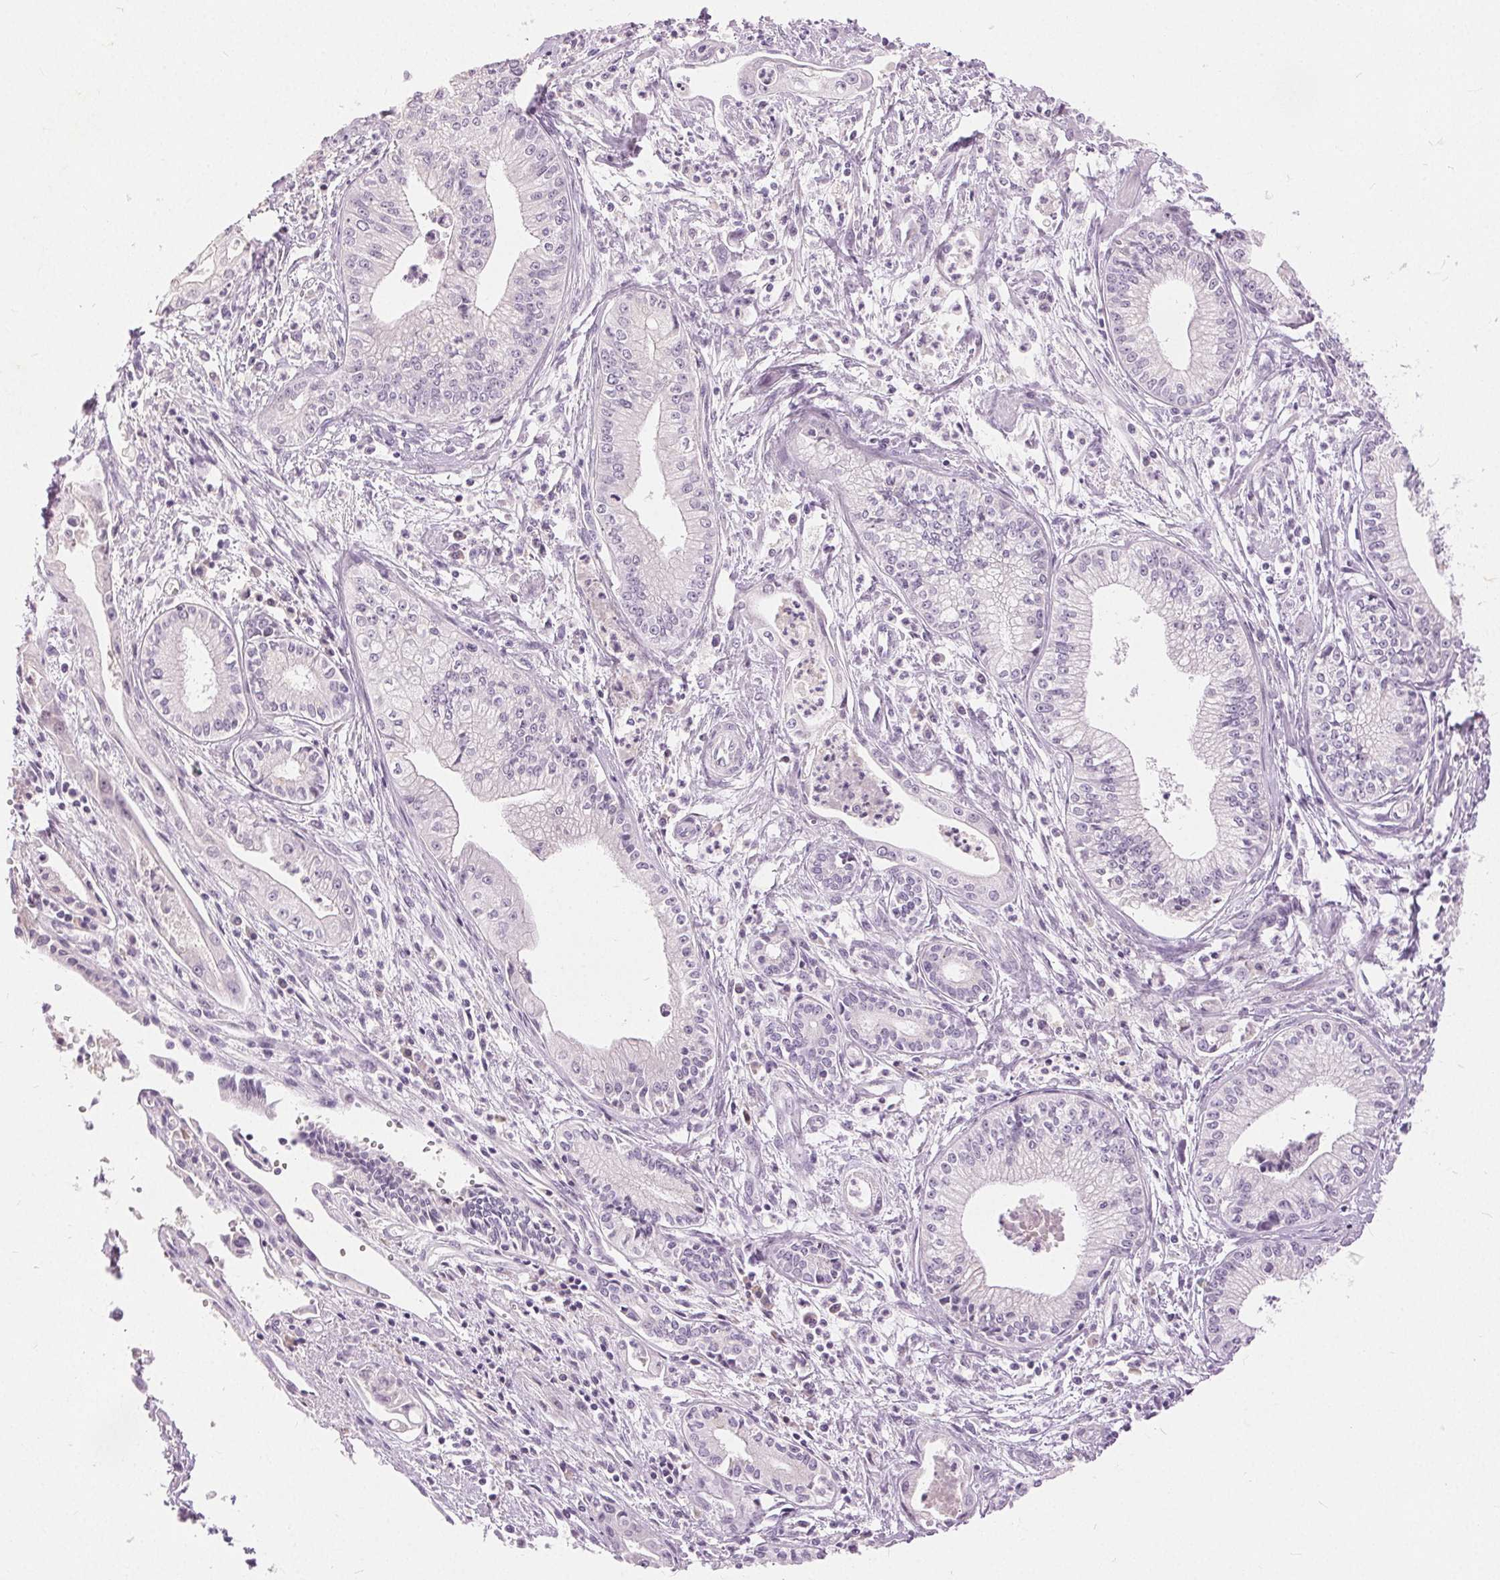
{"staining": {"intensity": "negative", "quantity": "none", "location": "none"}, "tissue": "pancreatic cancer", "cell_type": "Tumor cells", "image_type": "cancer", "snomed": [{"axis": "morphology", "description": "Adenocarcinoma, NOS"}, {"axis": "topography", "description": "Pancreas"}], "caption": "Tumor cells are negative for protein expression in human pancreatic adenocarcinoma.", "gene": "DSG3", "patient": {"sex": "female", "age": 65}}